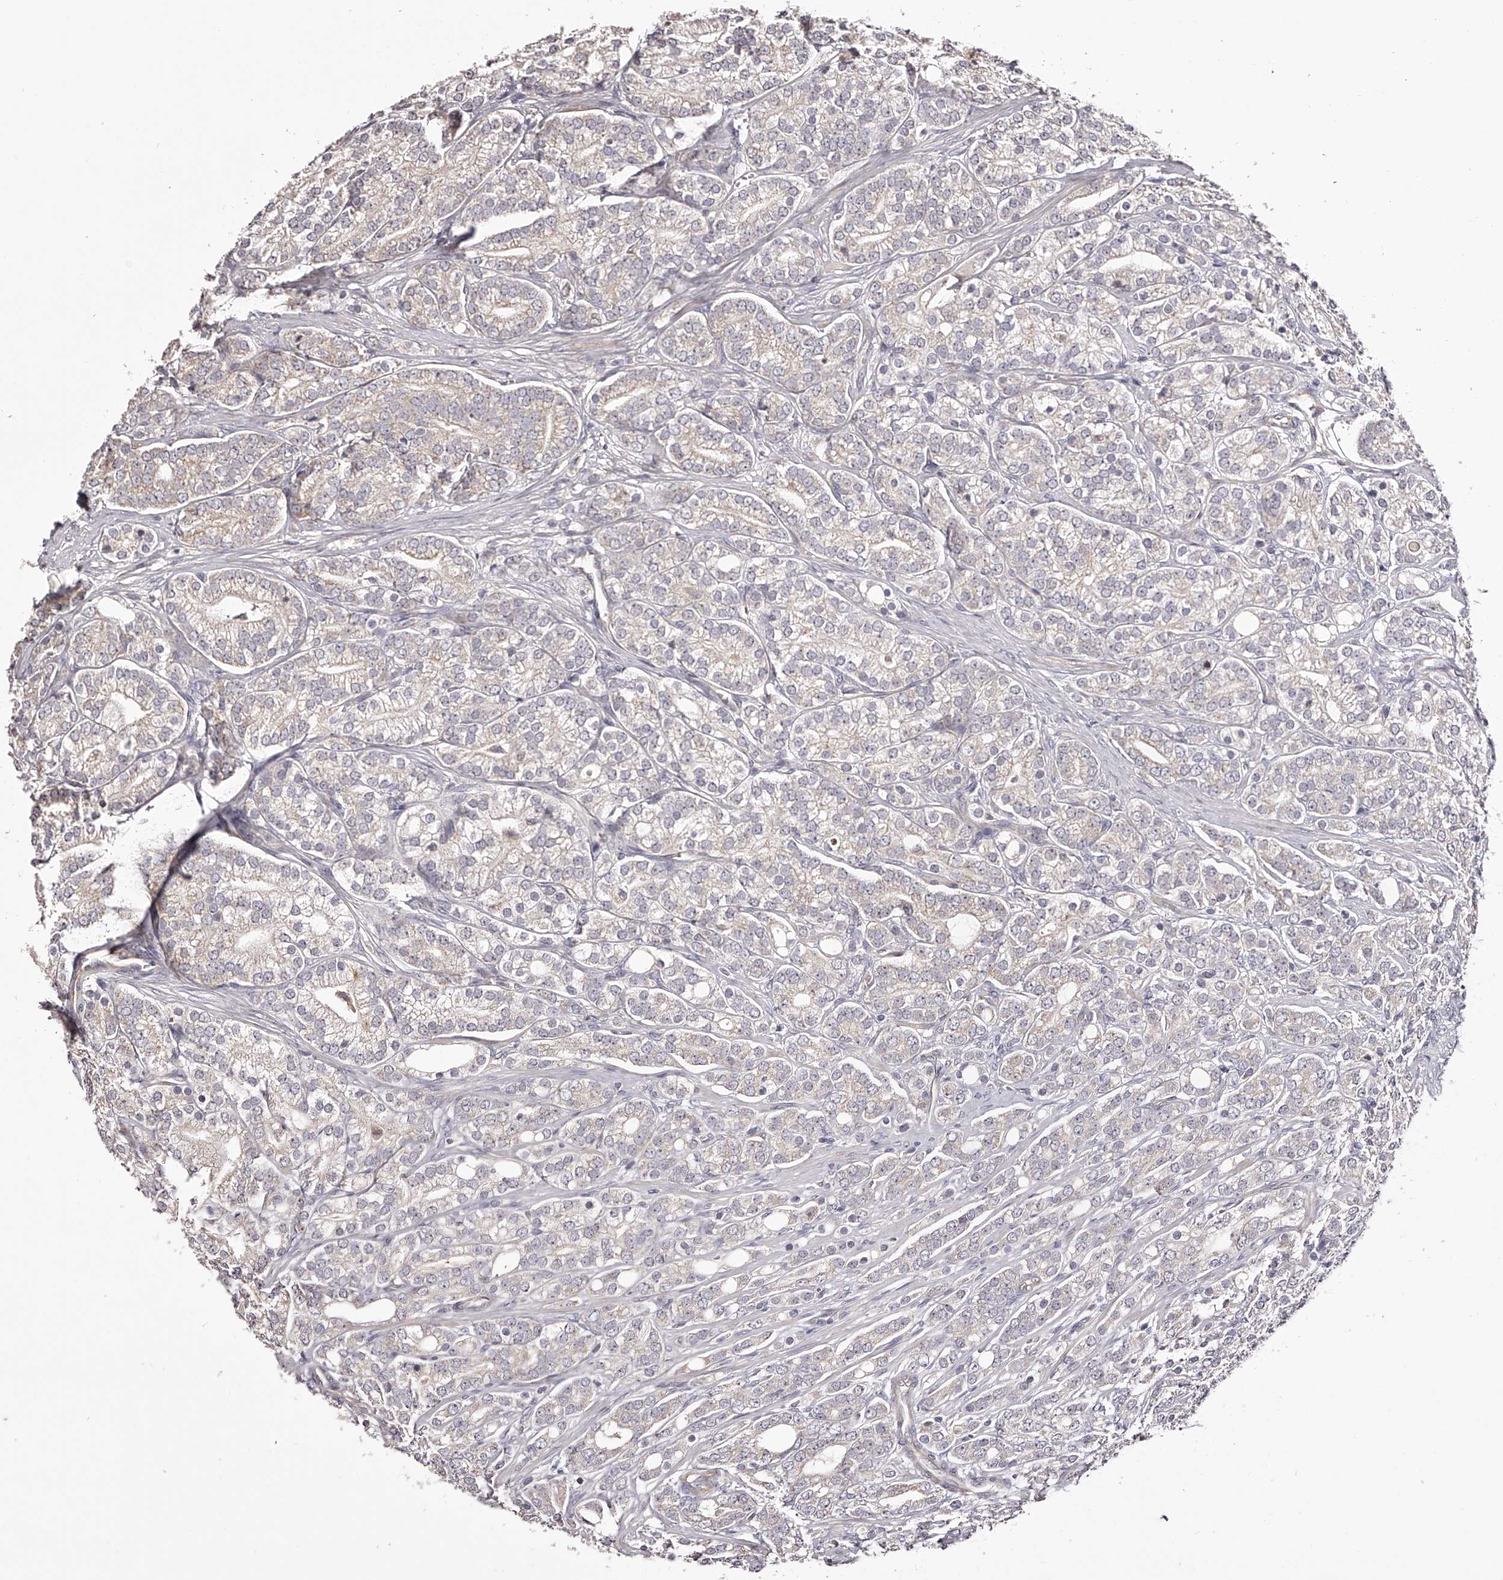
{"staining": {"intensity": "weak", "quantity": "<25%", "location": "cytoplasmic/membranous"}, "tissue": "prostate cancer", "cell_type": "Tumor cells", "image_type": "cancer", "snomed": [{"axis": "morphology", "description": "Adenocarcinoma, High grade"}, {"axis": "topography", "description": "Prostate"}], "caption": "Immunohistochemical staining of human prostate cancer displays no significant positivity in tumor cells. (Stains: DAB IHC with hematoxylin counter stain, Microscopy: brightfield microscopy at high magnification).", "gene": "ODF2L", "patient": {"sex": "male", "age": 57}}